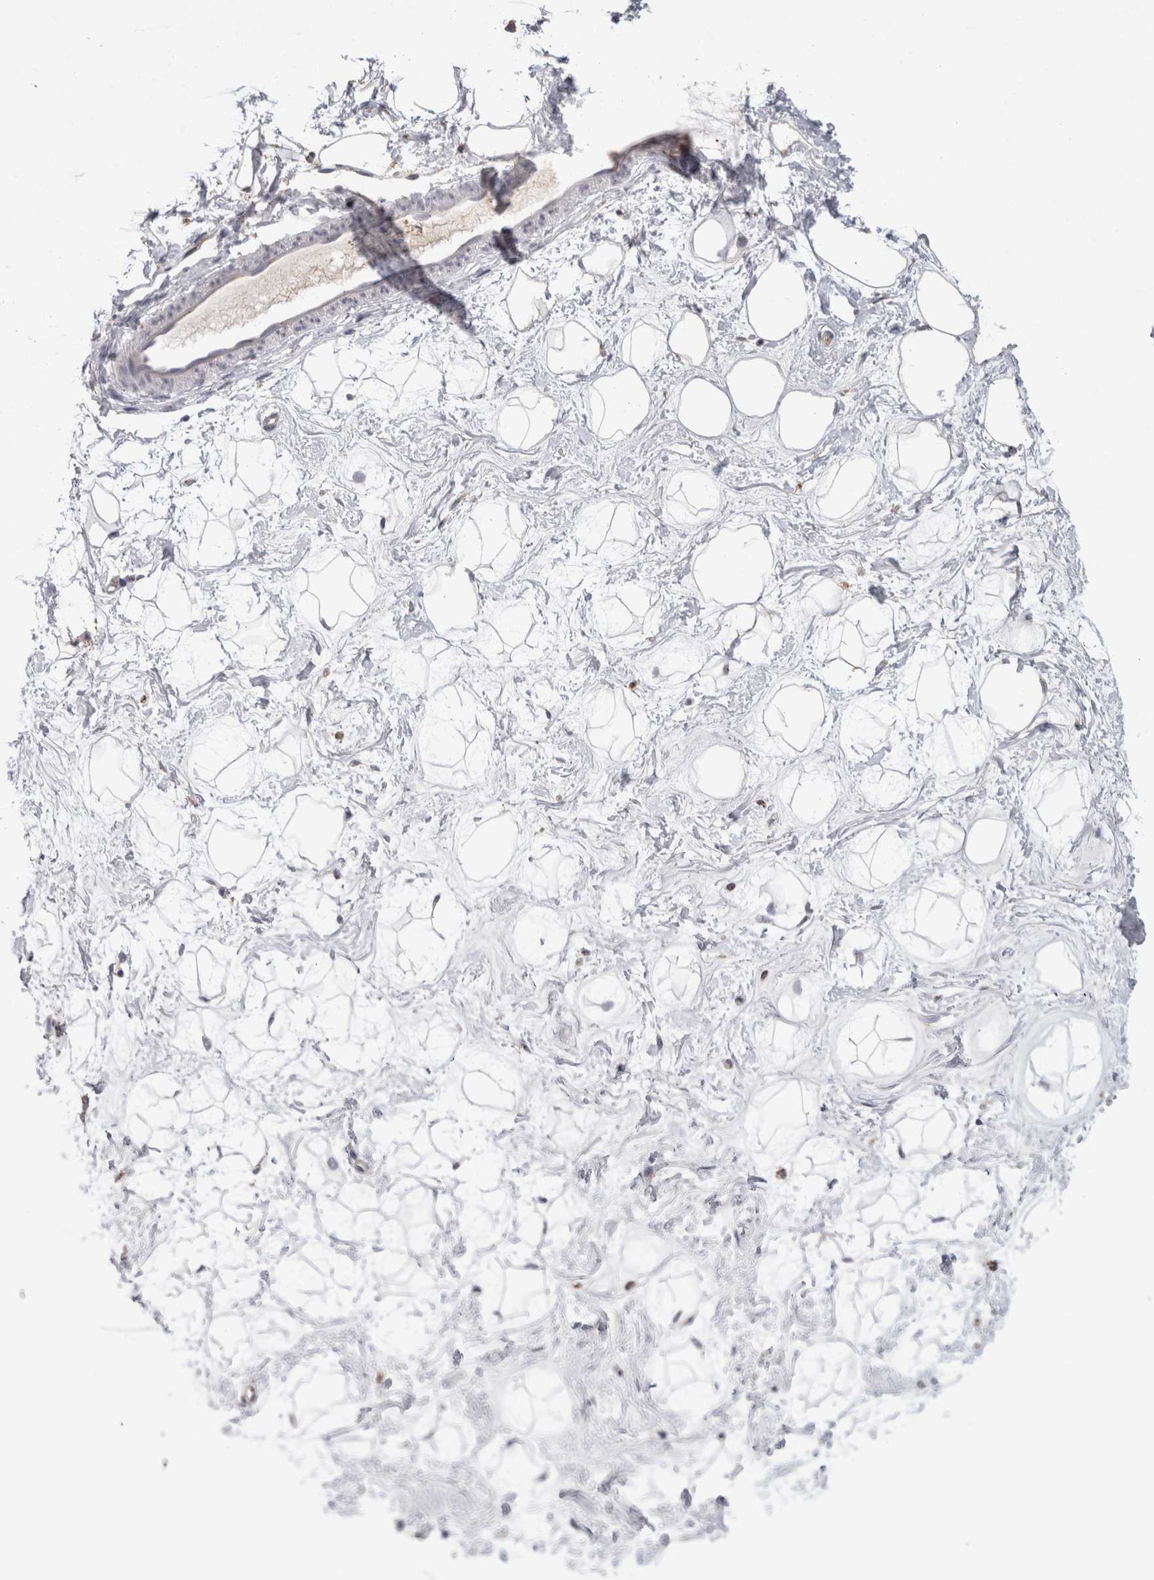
{"staining": {"intensity": "negative", "quantity": "none", "location": "none"}, "tissue": "breast", "cell_type": "Adipocytes", "image_type": "normal", "snomed": [{"axis": "morphology", "description": "Normal tissue, NOS"}, {"axis": "topography", "description": "Breast"}], "caption": "Photomicrograph shows no protein positivity in adipocytes of unremarkable breast.", "gene": "ZNF341", "patient": {"sex": "female", "age": 23}}